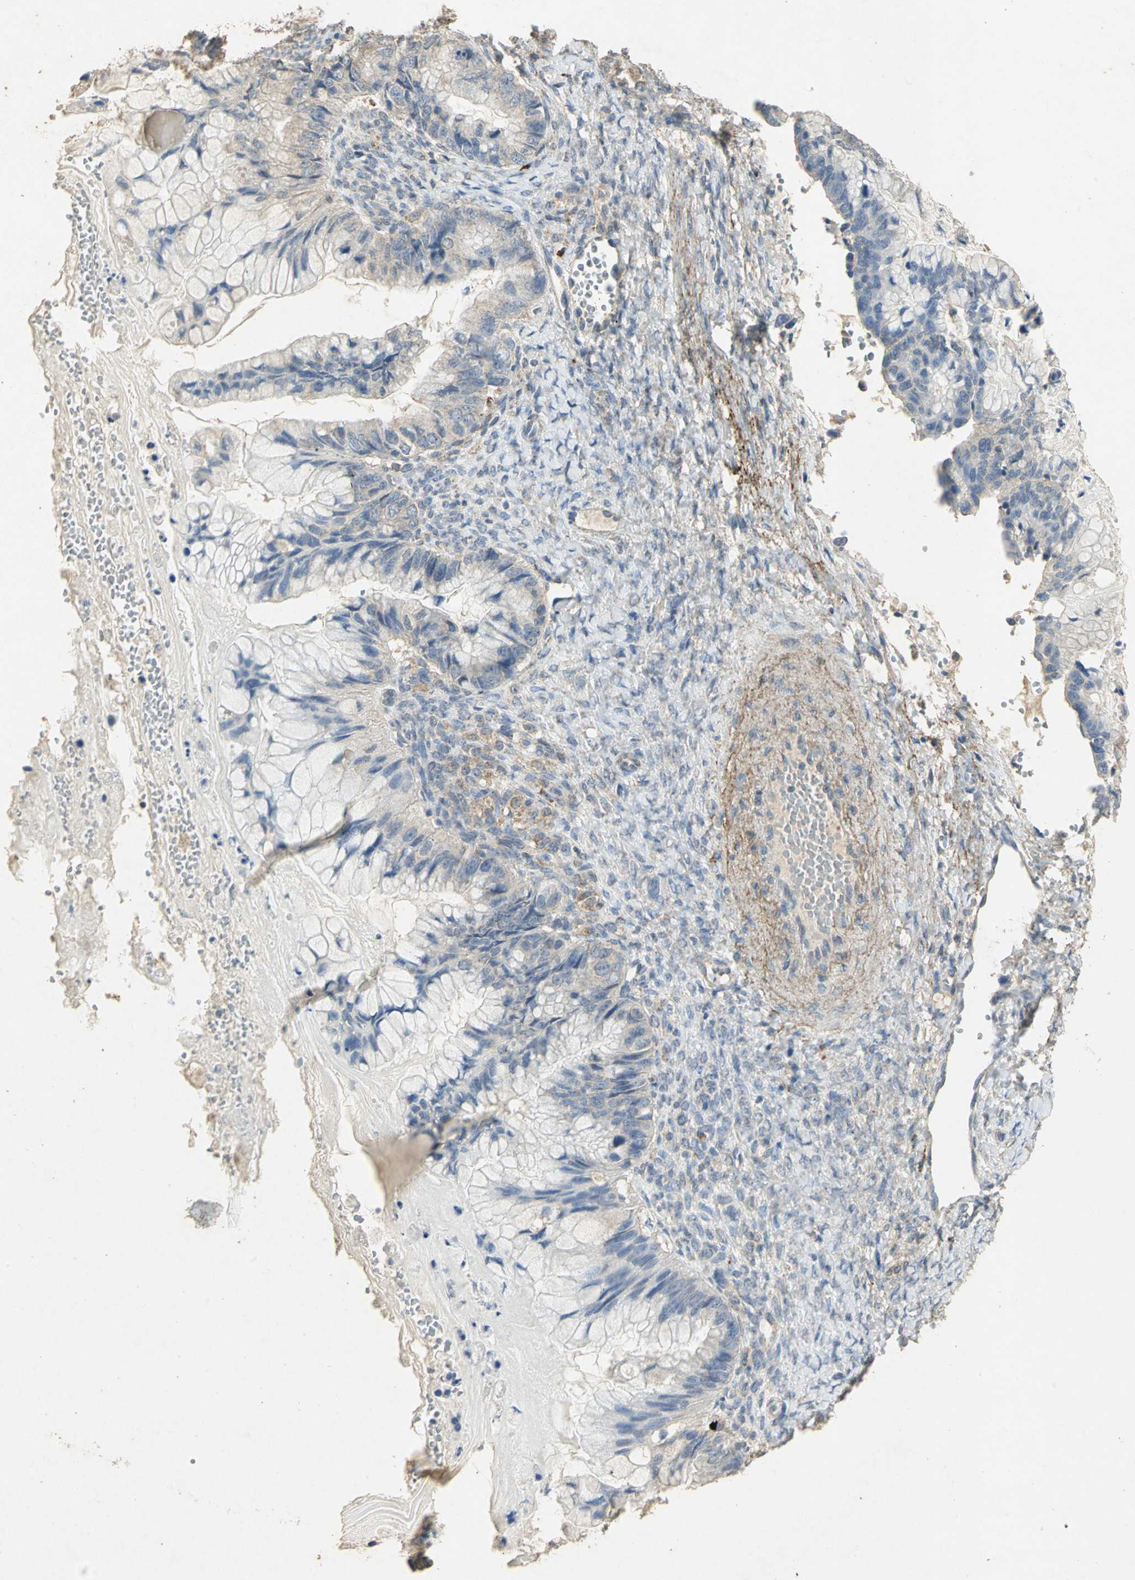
{"staining": {"intensity": "negative", "quantity": "none", "location": "none"}, "tissue": "ovarian cancer", "cell_type": "Tumor cells", "image_type": "cancer", "snomed": [{"axis": "morphology", "description": "Cystadenocarcinoma, mucinous, NOS"}, {"axis": "topography", "description": "Ovary"}], "caption": "Human ovarian mucinous cystadenocarcinoma stained for a protein using immunohistochemistry (IHC) exhibits no expression in tumor cells.", "gene": "ASB9", "patient": {"sex": "female", "age": 36}}